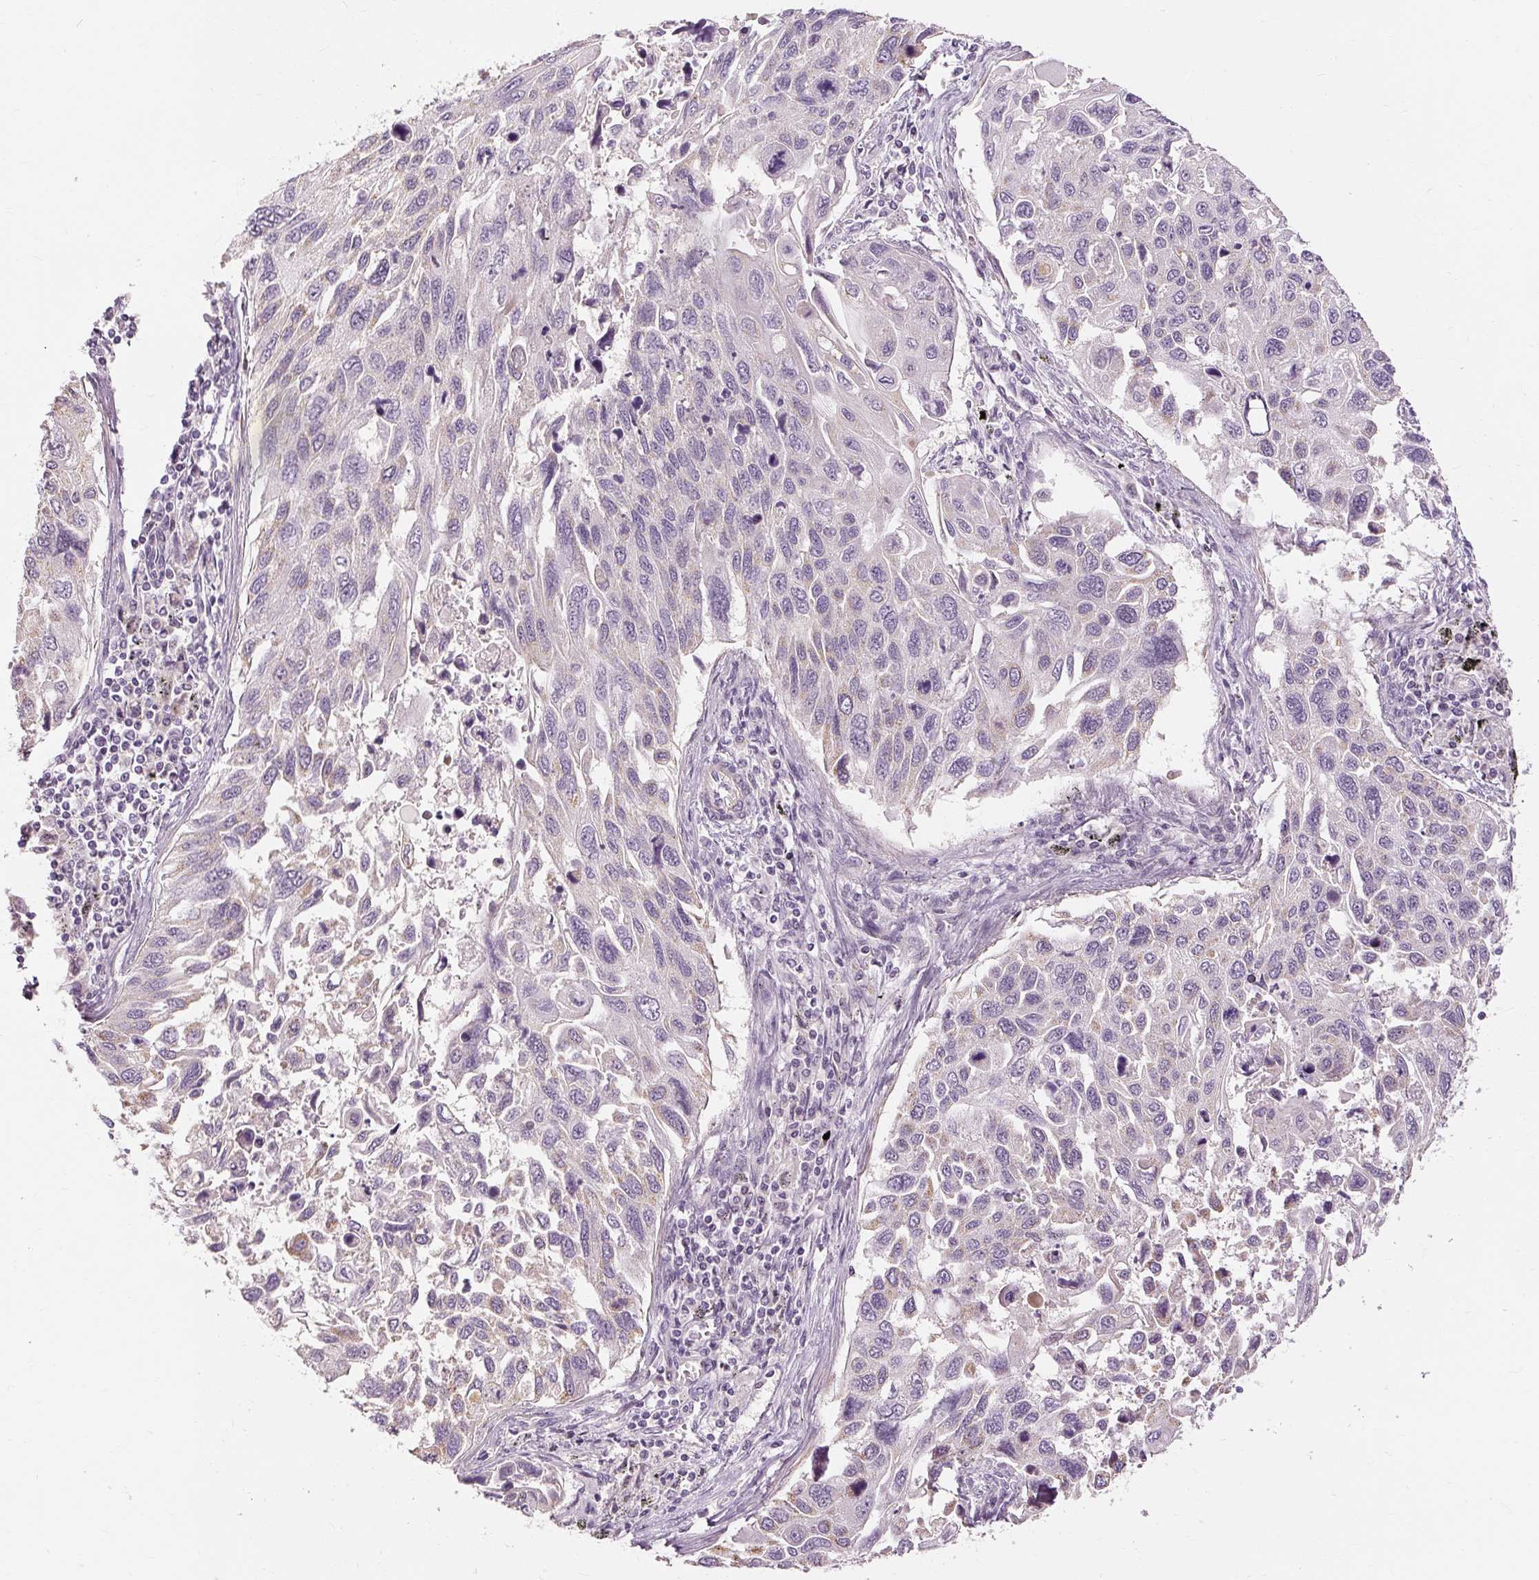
{"staining": {"intensity": "negative", "quantity": "none", "location": "none"}, "tissue": "lung cancer", "cell_type": "Tumor cells", "image_type": "cancer", "snomed": [{"axis": "morphology", "description": "Squamous cell carcinoma, NOS"}, {"axis": "topography", "description": "Lung"}], "caption": "Immunohistochemistry histopathology image of human squamous cell carcinoma (lung) stained for a protein (brown), which reveals no positivity in tumor cells.", "gene": "CAPN3", "patient": {"sex": "male", "age": 62}}